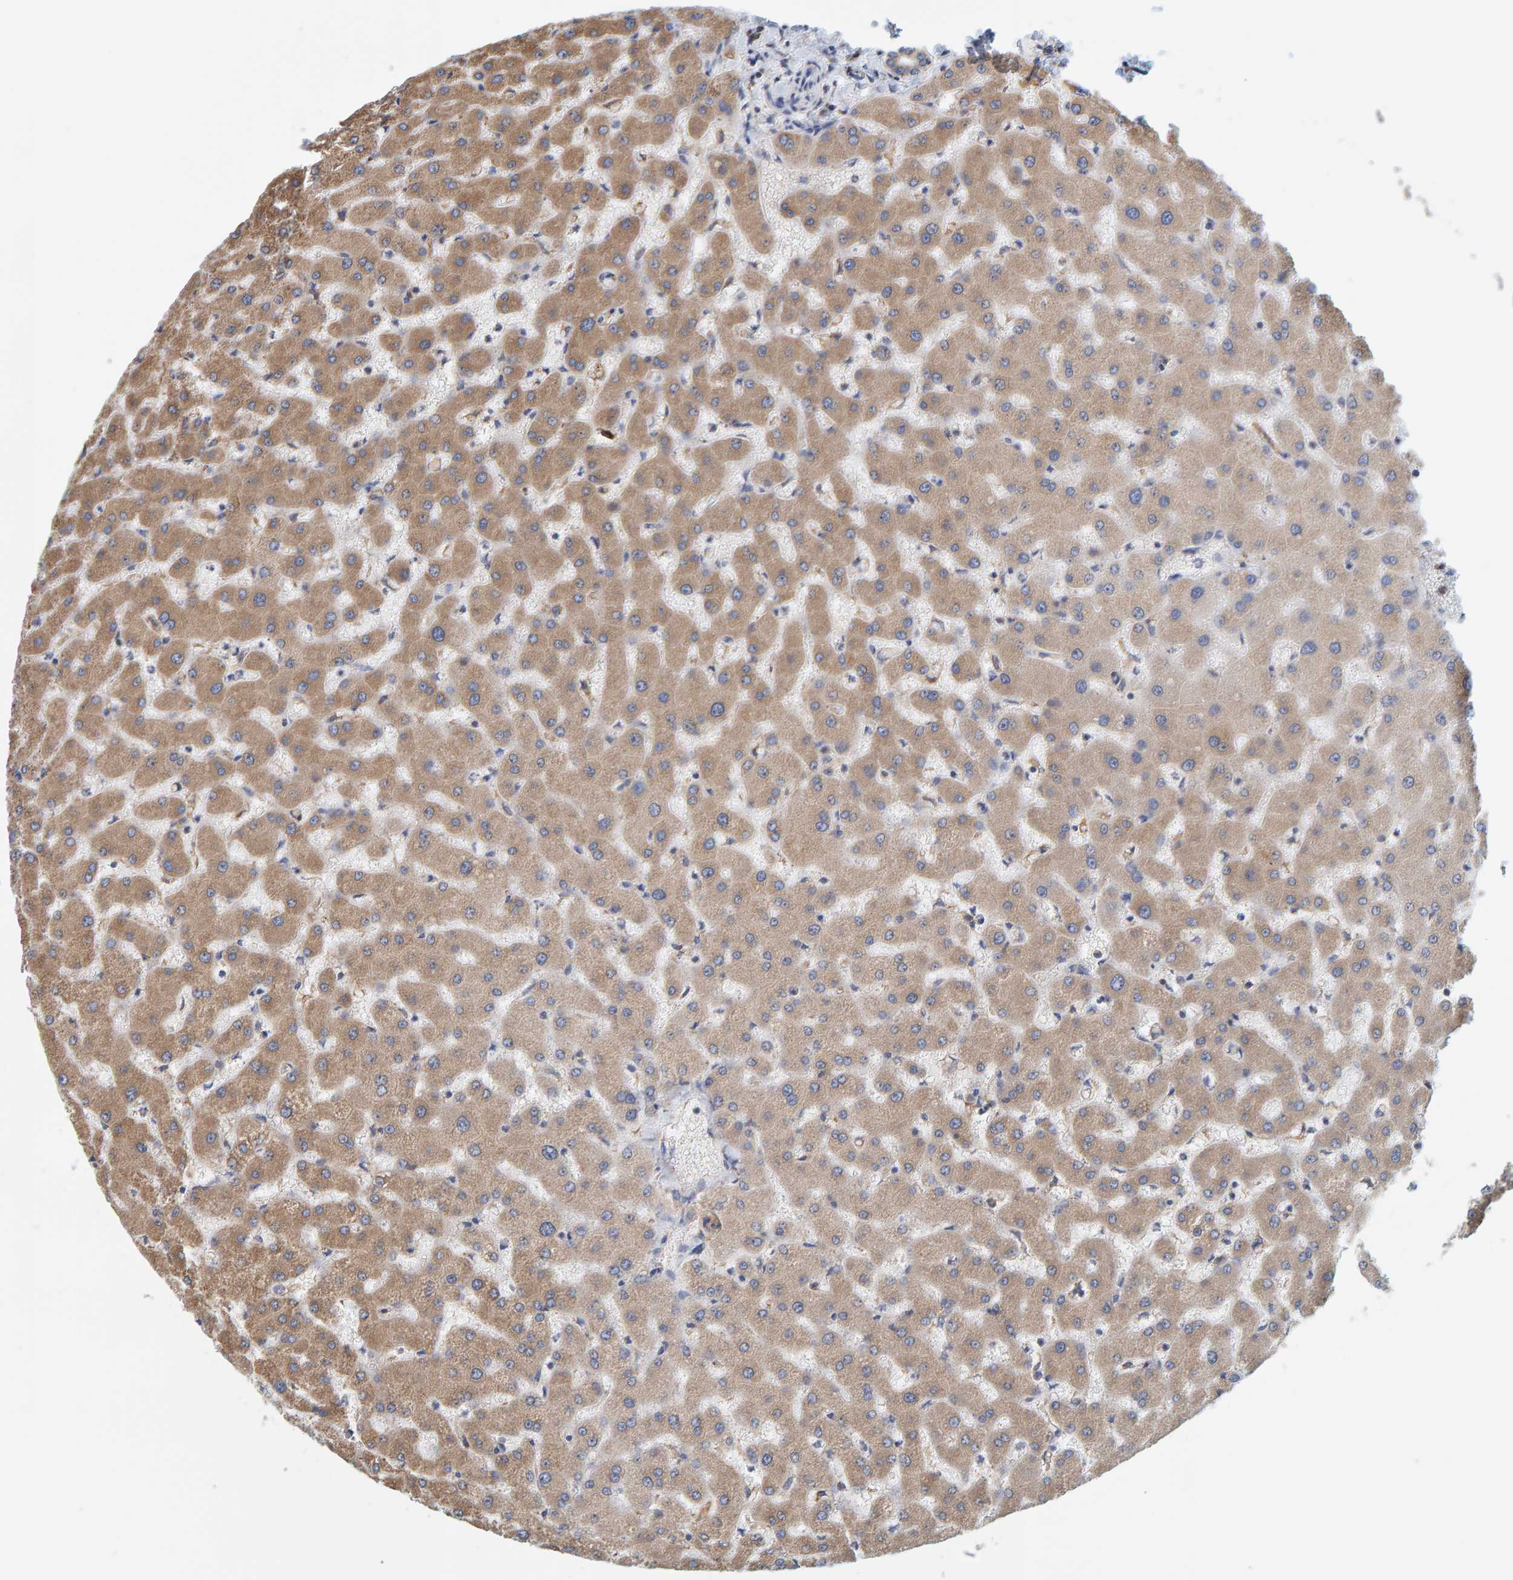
{"staining": {"intensity": "weak", "quantity": ">75%", "location": "cytoplasmic/membranous"}, "tissue": "liver", "cell_type": "Cholangiocytes", "image_type": "normal", "snomed": [{"axis": "morphology", "description": "Normal tissue, NOS"}, {"axis": "topography", "description": "Liver"}], "caption": "Immunohistochemical staining of unremarkable liver displays >75% levels of weak cytoplasmic/membranous protein expression in about >75% of cholangiocytes.", "gene": "SGPL1", "patient": {"sex": "female", "age": 63}}